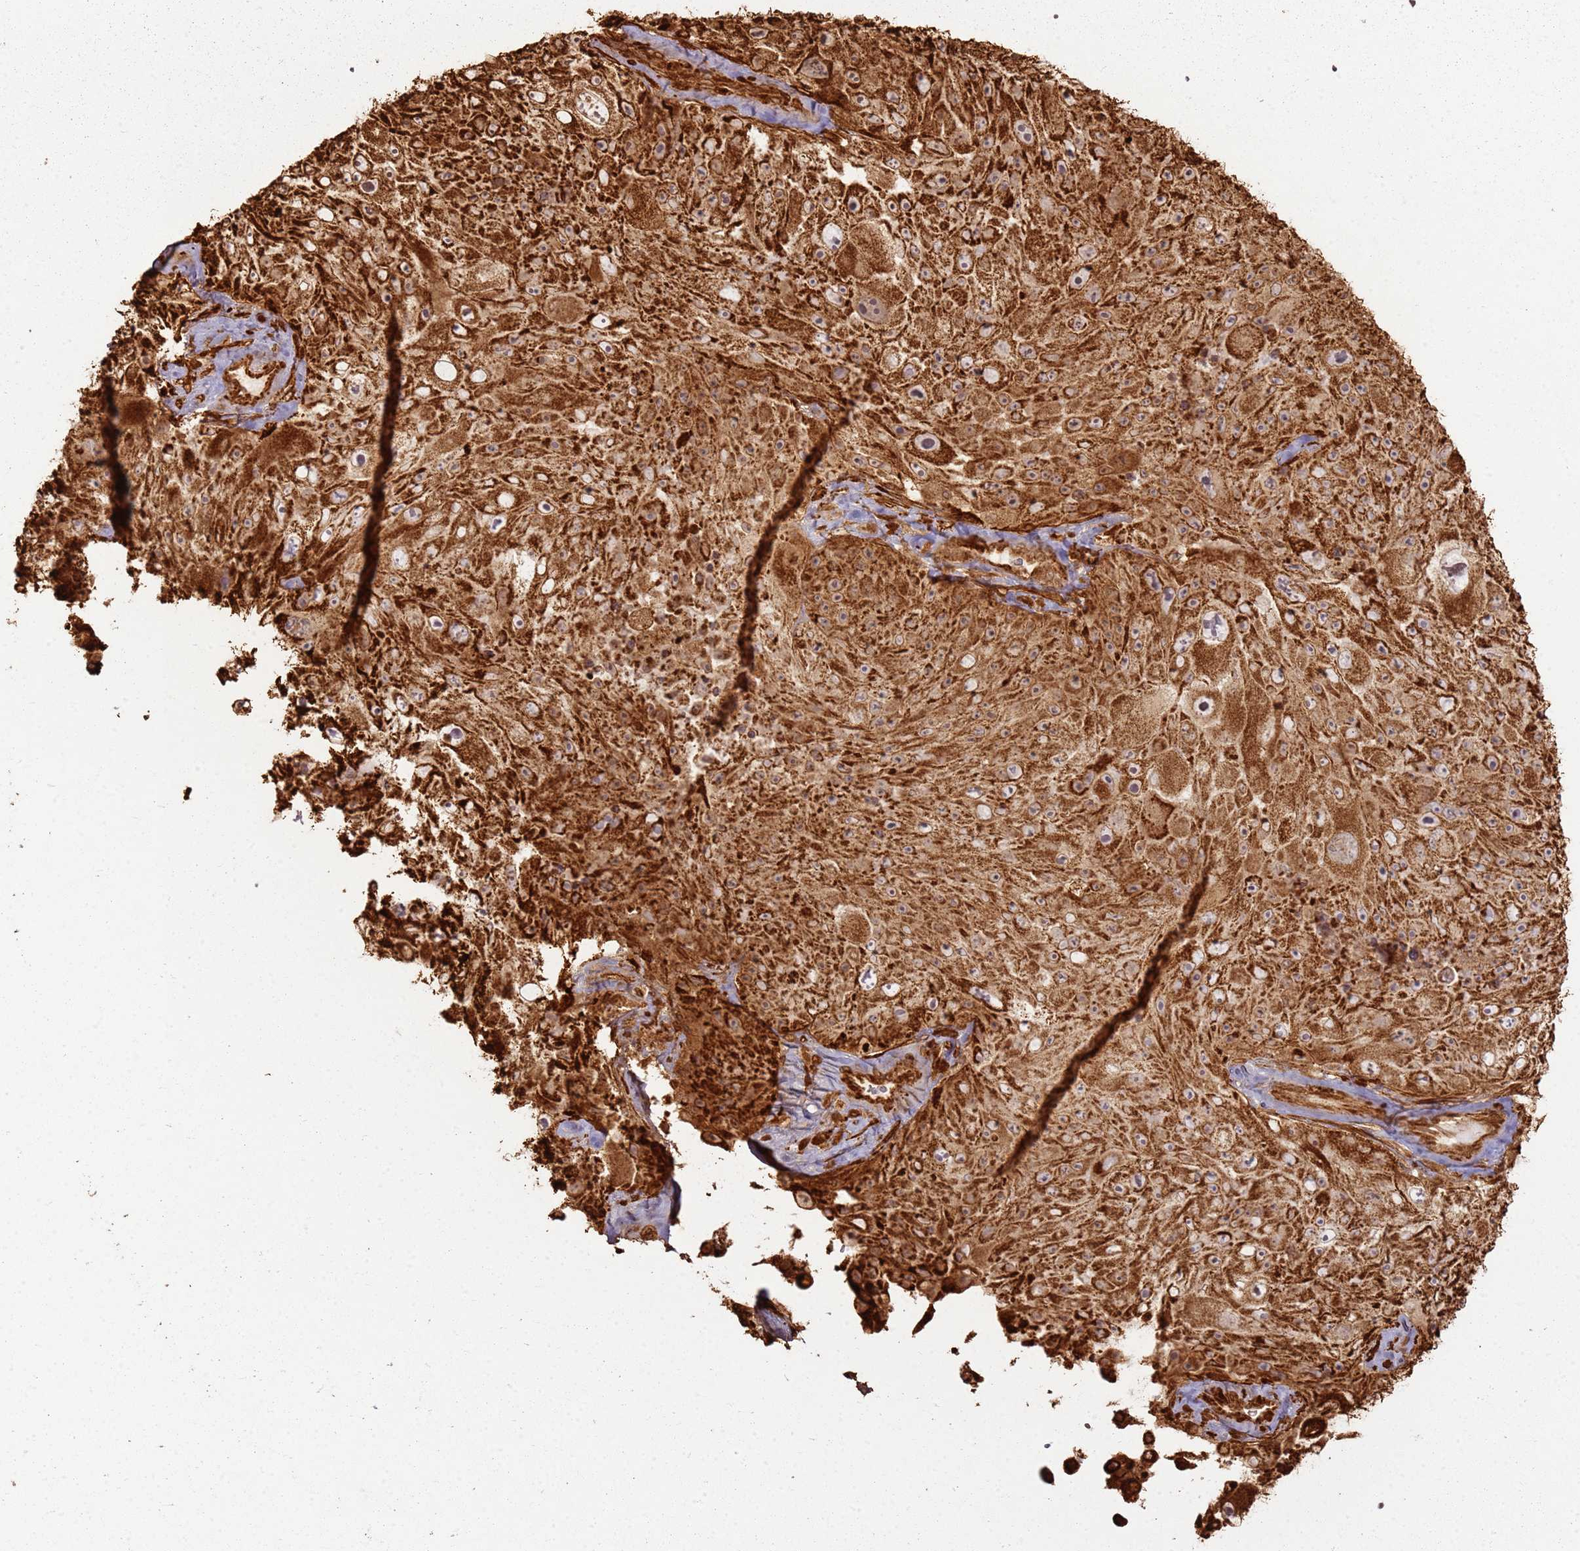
{"staining": {"intensity": "strong", "quantity": ">75%", "location": "cytoplasmic/membranous"}, "tissue": "melanoma", "cell_type": "Tumor cells", "image_type": "cancer", "snomed": [{"axis": "morphology", "description": "Malignant melanoma, Metastatic site"}, {"axis": "topography", "description": "Lymph node"}], "caption": "DAB immunohistochemical staining of melanoma exhibits strong cytoplasmic/membranous protein expression in approximately >75% of tumor cells.", "gene": "DDX59", "patient": {"sex": "male", "age": 62}}